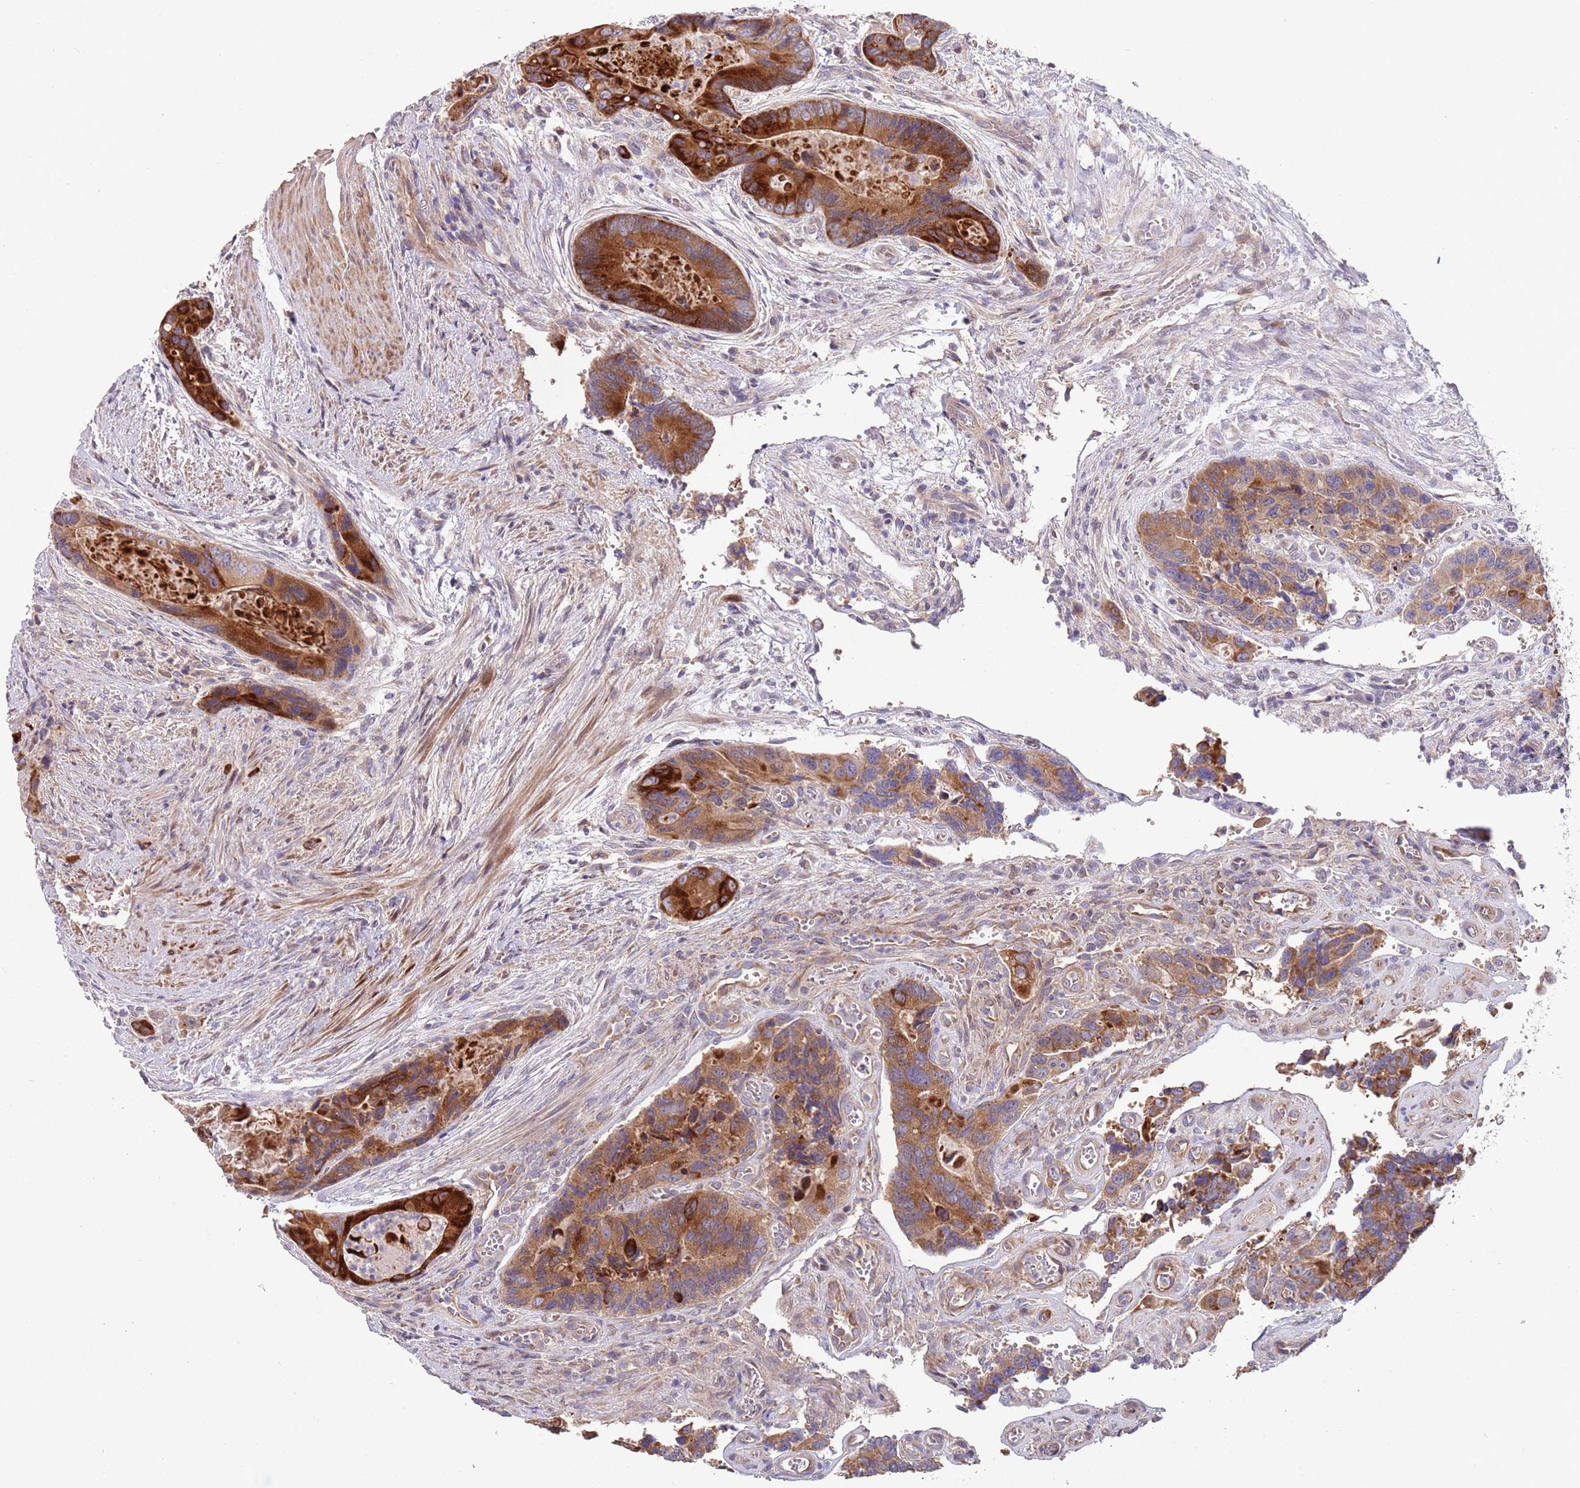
{"staining": {"intensity": "strong", "quantity": ">75%", "location": "cytoplasmic/membranous"}, "tissue": "colorectal cancer", "cell_type": "Tumor cells", "image_type": "cancer", "snomed": [{"axis": "morphology", "description": "Adenocarcinoma, NOS"}, {"axis": "topography", "description": "Colon"}], "caption": "Colorectal cancer stained with DAB immunohistochemistry (IHC) reveals high levels of strong cytoplasmic/membranous positivity in approximately >75% of tumor cells. Nuclei are stained in blue.", "gene": "ABCC10", "patient": {"sex": "male", "age": 84}}